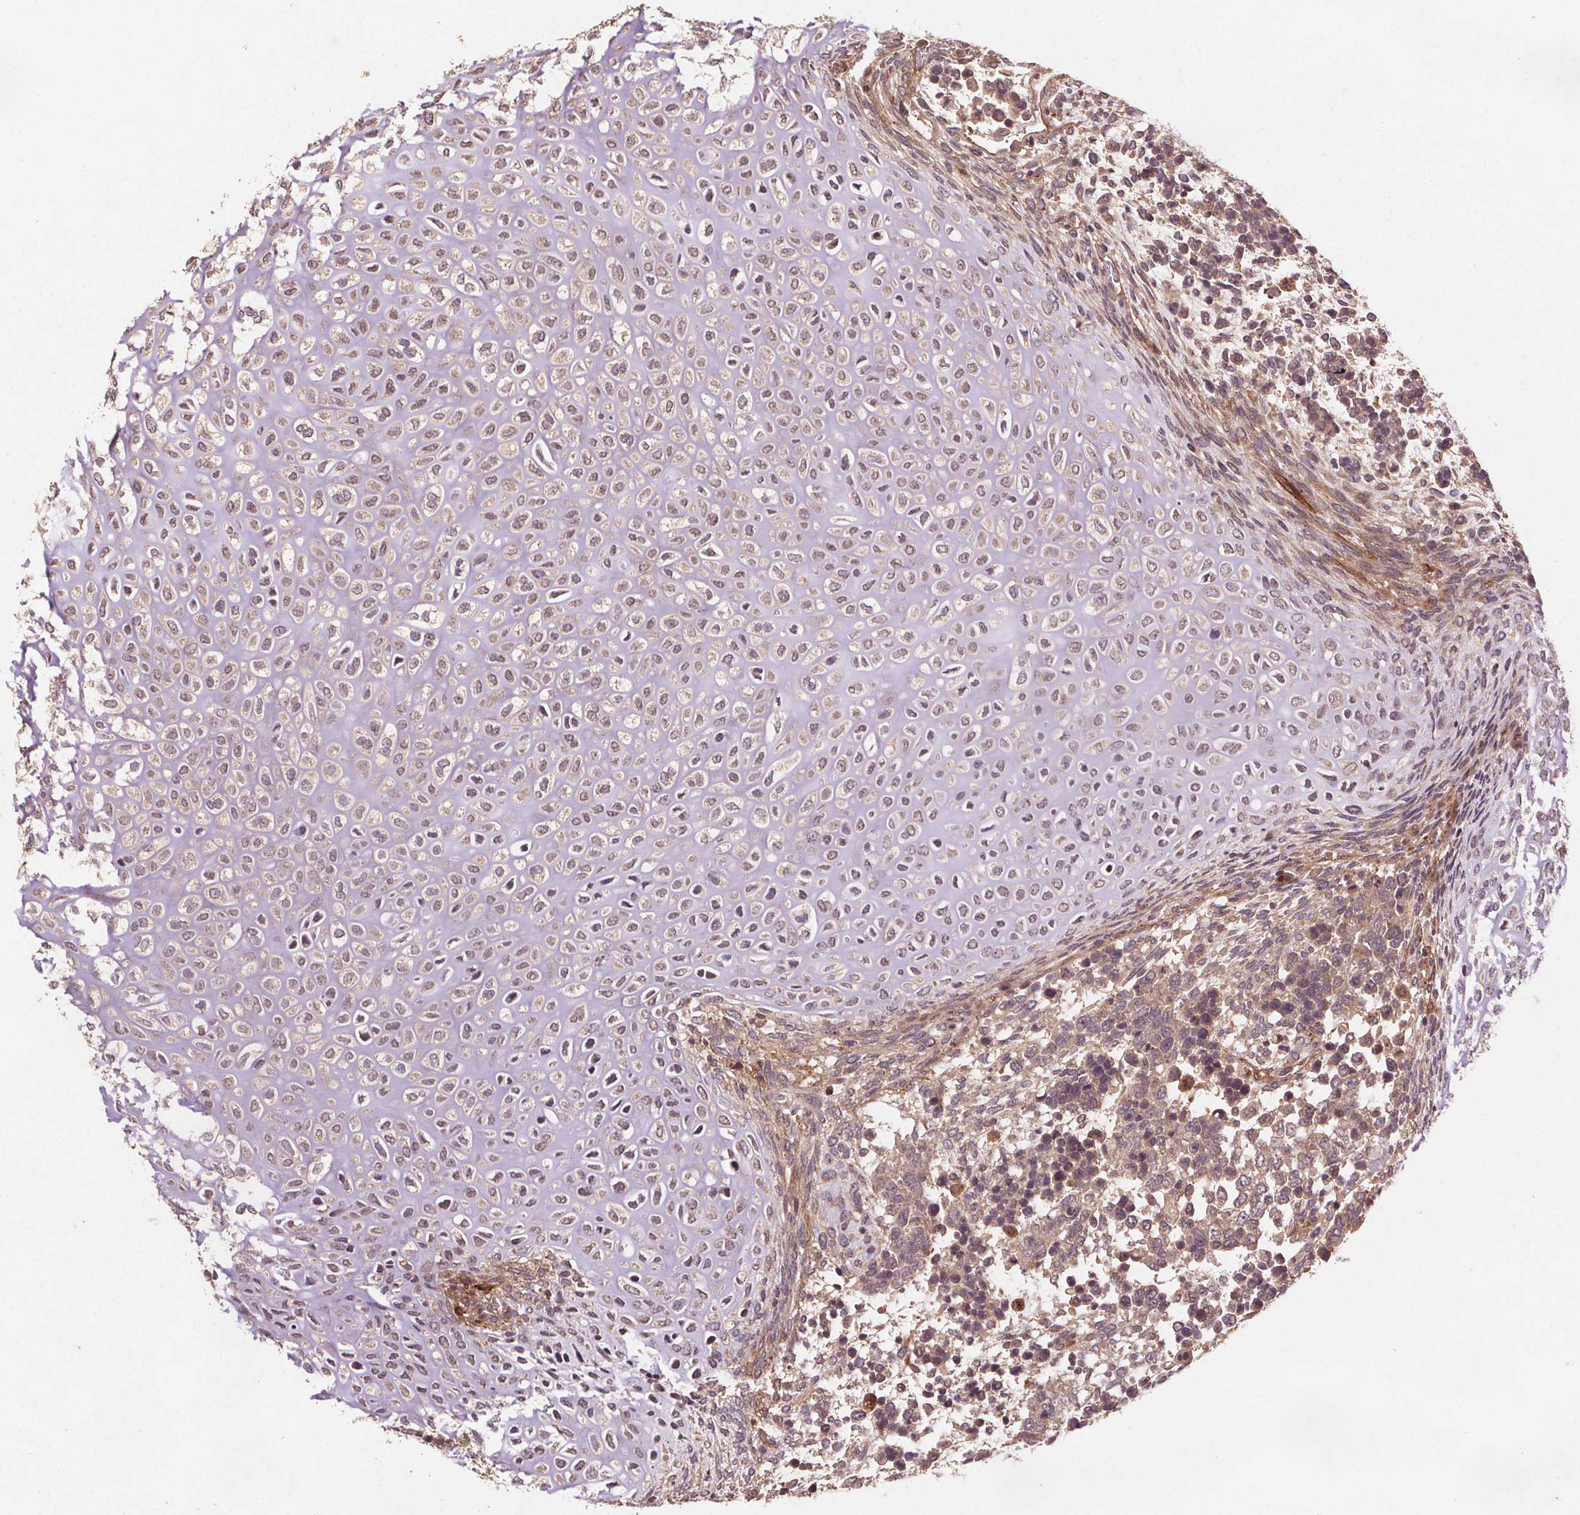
{"staining": {"intensity": "weak", "quantity": ">75%", "location": "cytoplasmic/membranous"}, "tissue": "testis cancer", "cell_type": "Tumor cells", "image_type": "cancer", "snomed": [{"axis": "morphology", "description": "Carcinoma, Embryonal, NOS"}, {"axis": "topography", "description": "Testis"}], "caption": "The image demonstrates staining of embryonal carcinoma (testis), revealing weak cytoplasmic/membranous protein expression (brown color) within tumor cells.", "gene": "SEC14L2", "patient": {"sex": "male", "age": 23}}